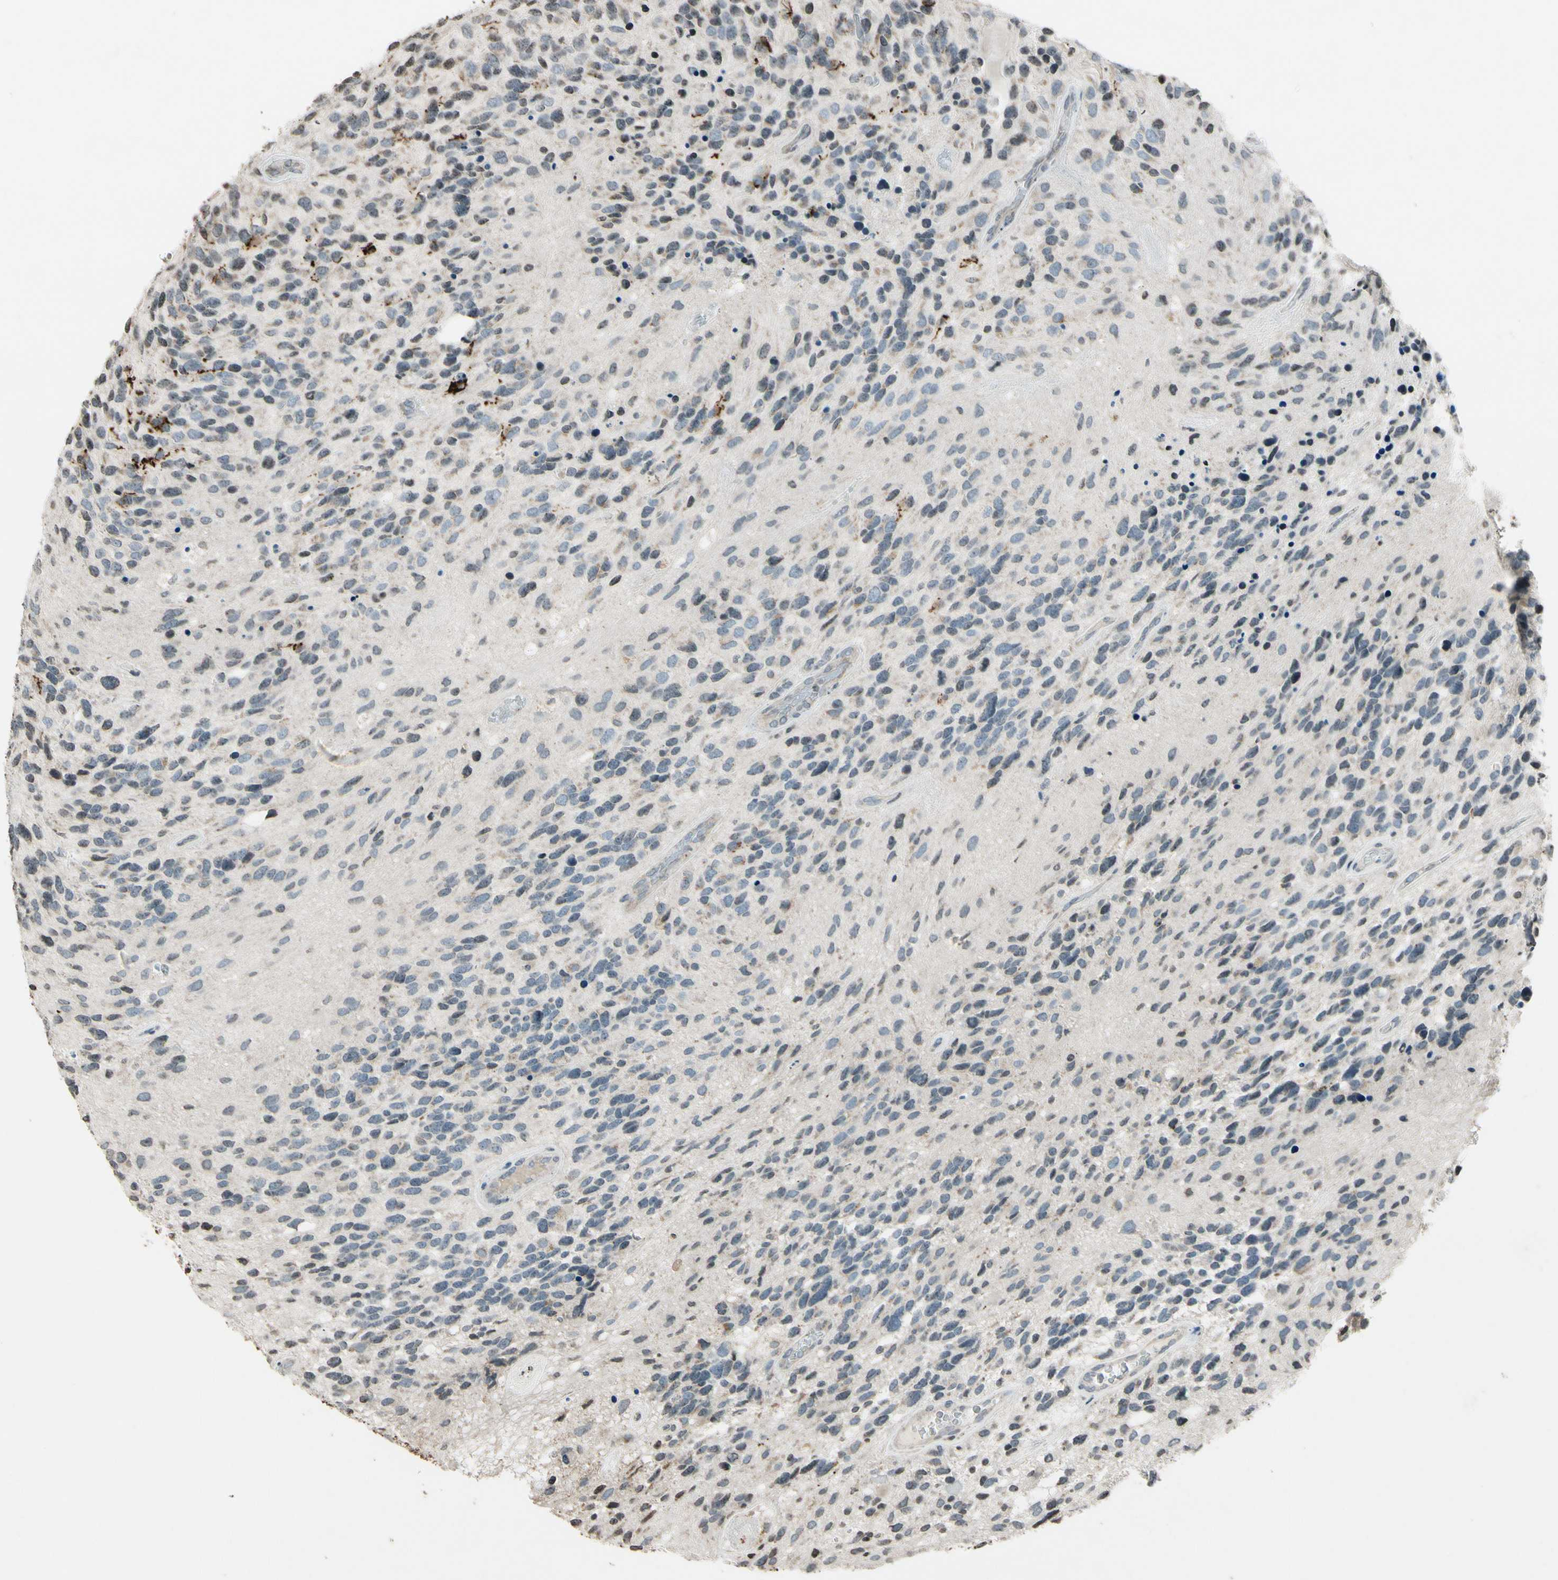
{"staining": {"intensity": "weak", "quantity": ">75%", "location": "cytoplasmic/membranous"}, "tissue": "glioma", "cell_type": "Tumor cells", "image_type": "cancer", "snomed": [{"axis": "morphology", "description": "Glioma, malignant, High grade"}, {"axis": "topography", "description": "Brain"}], "caption": "A brown stain labels weak cytoplasmic/membranous expression of a protein in human malignant glioma (high-grade) tumor cells. (Brightfield microscopy of DAB IHC at high magnification).", "gene": "CLDN11", "patient": {"sex": "female", "age": 58}}